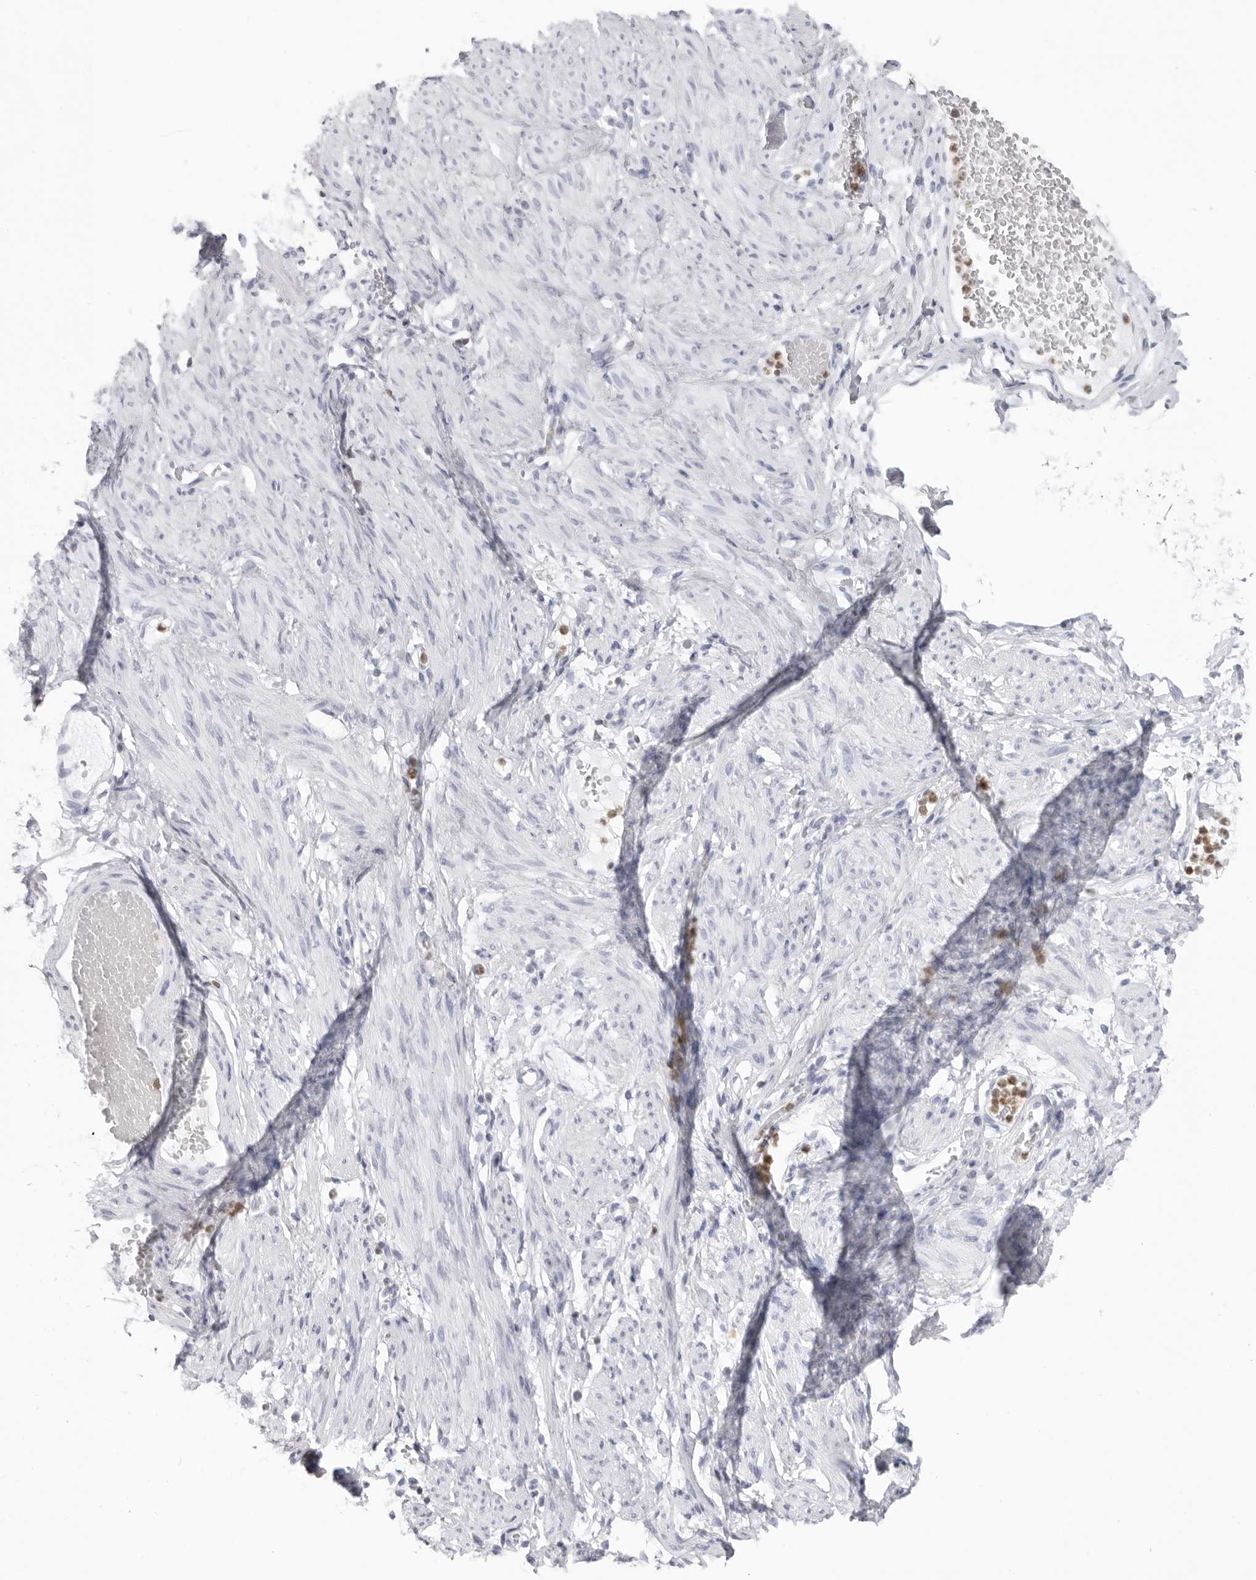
{"staining": {"intensity": "negative", "quantity": "none", "location": "none"}, "tissue": "adipose tissue", "cell_type": "Adipocytes", "image_type": "normal", "snomed": [{"axis": "morphology", "description": "Normal tissue, NOS"}, {"axis": "topography", "description": "Smooth muscle"}, {"axis": "topography", "description": "Peripheral nerve tissue"}], "caption": "DAB immunohistochemical staining of unremarkable human adipose tissue exhibits no significant expression in adipocytes.", "gene": "FMNL1", "patient": {"sex": "female", "age": 39}}